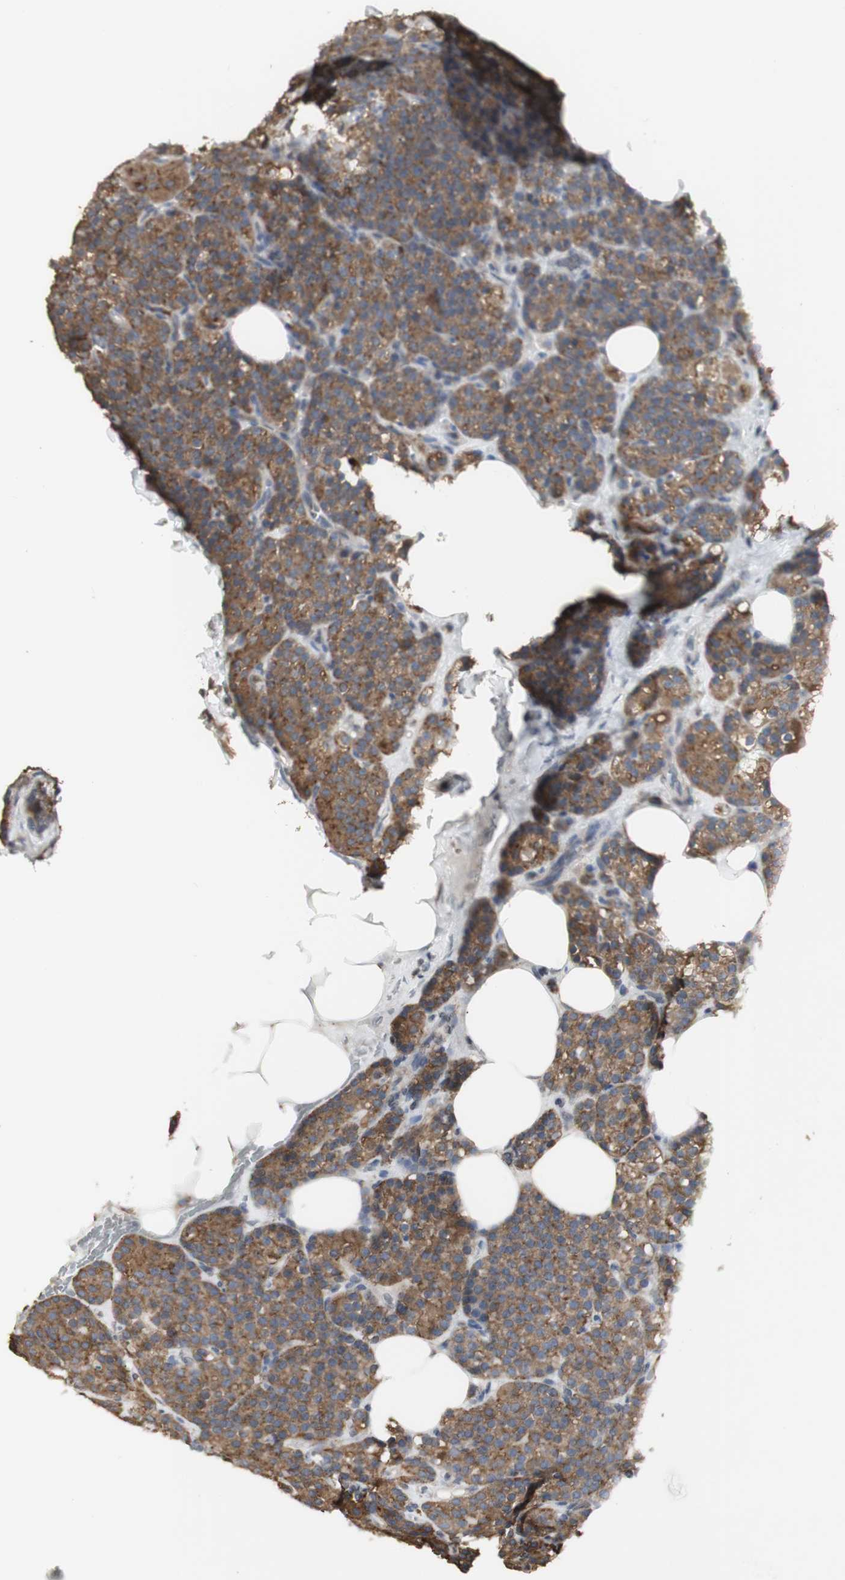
{"staining": {"intensity": "moderate", "quantity": ">75%", "location": "cytoplasmic/membranous"}, "tissue": "parathyroid gland", "cell_type": "Glandular cells", "image_type": "normal", "snomed": [{"axis": "morphology", "description": "Normal tissue, NOS"}, {"axis": "topography", "description": "Parathyroid gland"}], "caption": "A micrograph of human parathyroid gland stained for a protein shows moderate cytoplasmic/membranous brown staining in glandular cells.", "gene": "ATP6V1E1", "patient": {"sex": "female", "age": 57}}